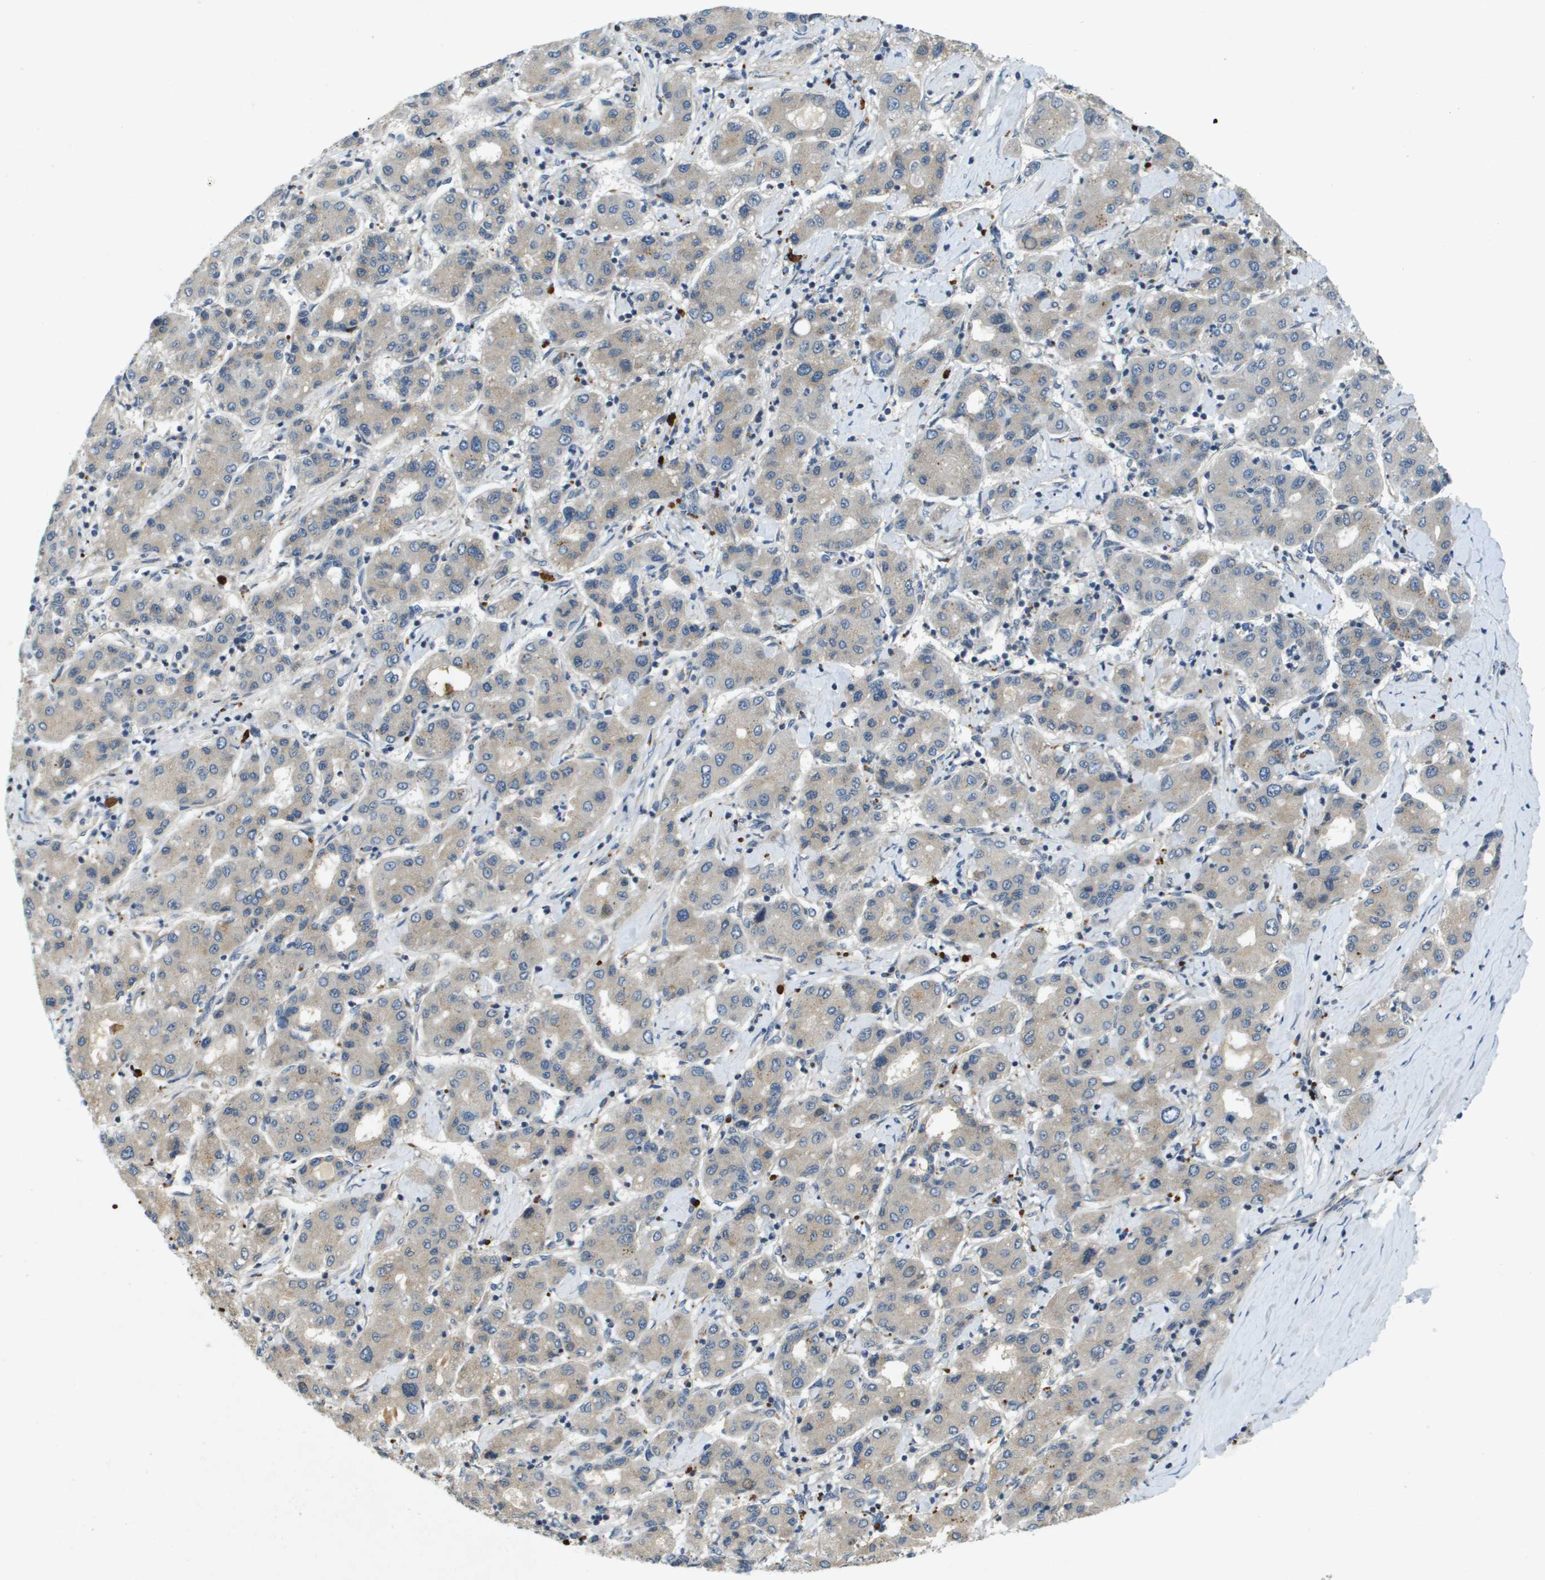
{"staining": {"intensity": "weak", "quantity": "<25%", "location": "cytoplasmic/membranous"}, "tissue": "liver cancer", "cell_type": "Tumor cells", "image_type": "cancer", "snomed": [{"axis": "morphology", "description": "Carcinoma, Hepatocellular, NOS"}, {"axis": "topography", "description": "Liver"}], "caption": "A histopathology image of liver cancer (hepatocellular carcinoma) stained for a protein shows no brown staining in tumor cells.", "gene": "PGAP3", "patient": {"sex": "male", "age": 65}}